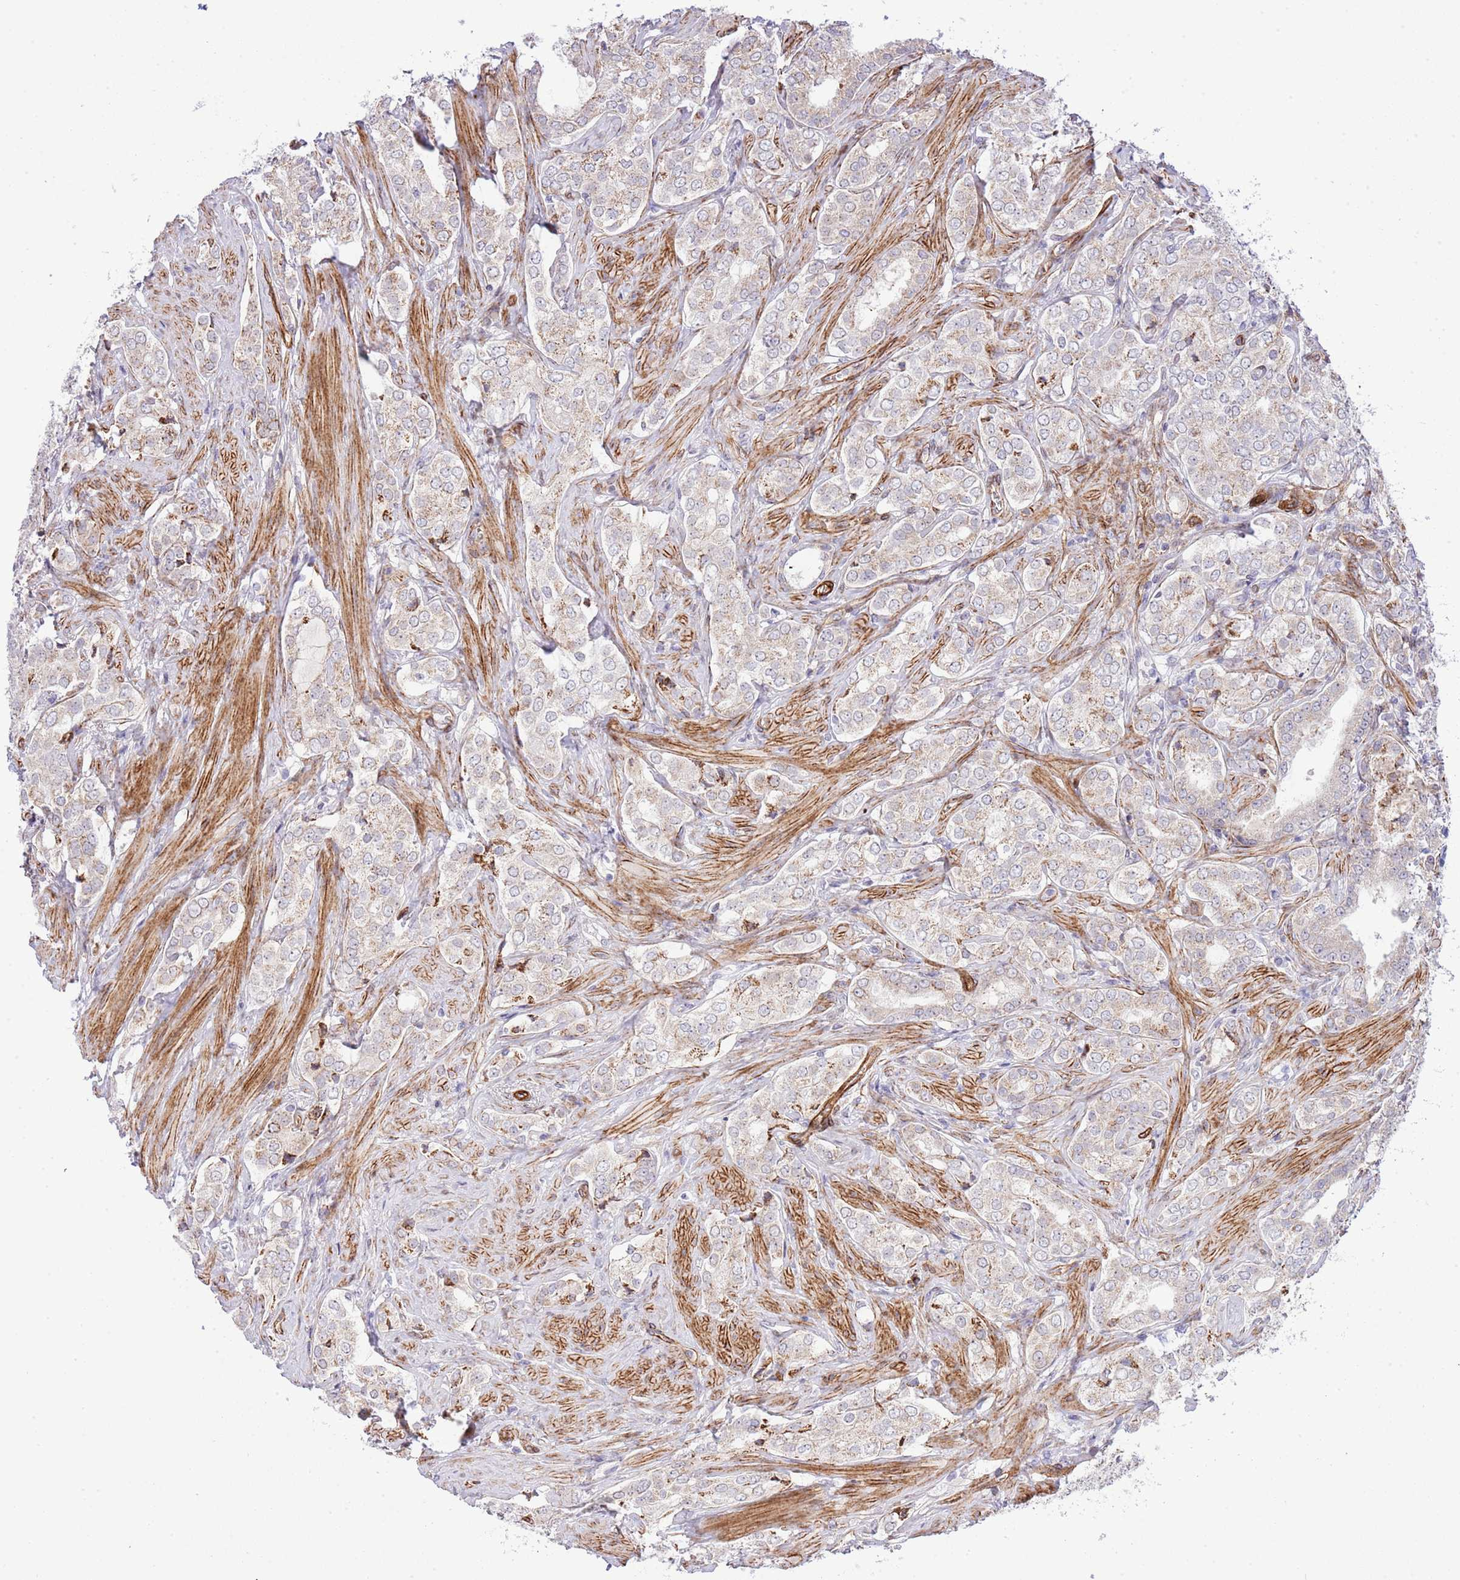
{"staining": {"intensity": "weak", "quantity": ">75%", "location": "cytoplasmic/membranous"}, "tissue": "prostate cancer", "cell_type": "Tumor cells", "image_type": "cancer", "snomed": [{"axis": "morphology", "description": "Adenocarcinoma, High grade"}, {"axis": "topography", "description": "Prostate"}], "caption": "This is a micrograph of immunohistochemistry staining of prostate cancer (high-grade adenocarcinoma), which shows weak positivity in the cytoplasmic/membranous of tumor cells.", "gene": "NEK3", "patient": {"sex": "male", "age": 71}}